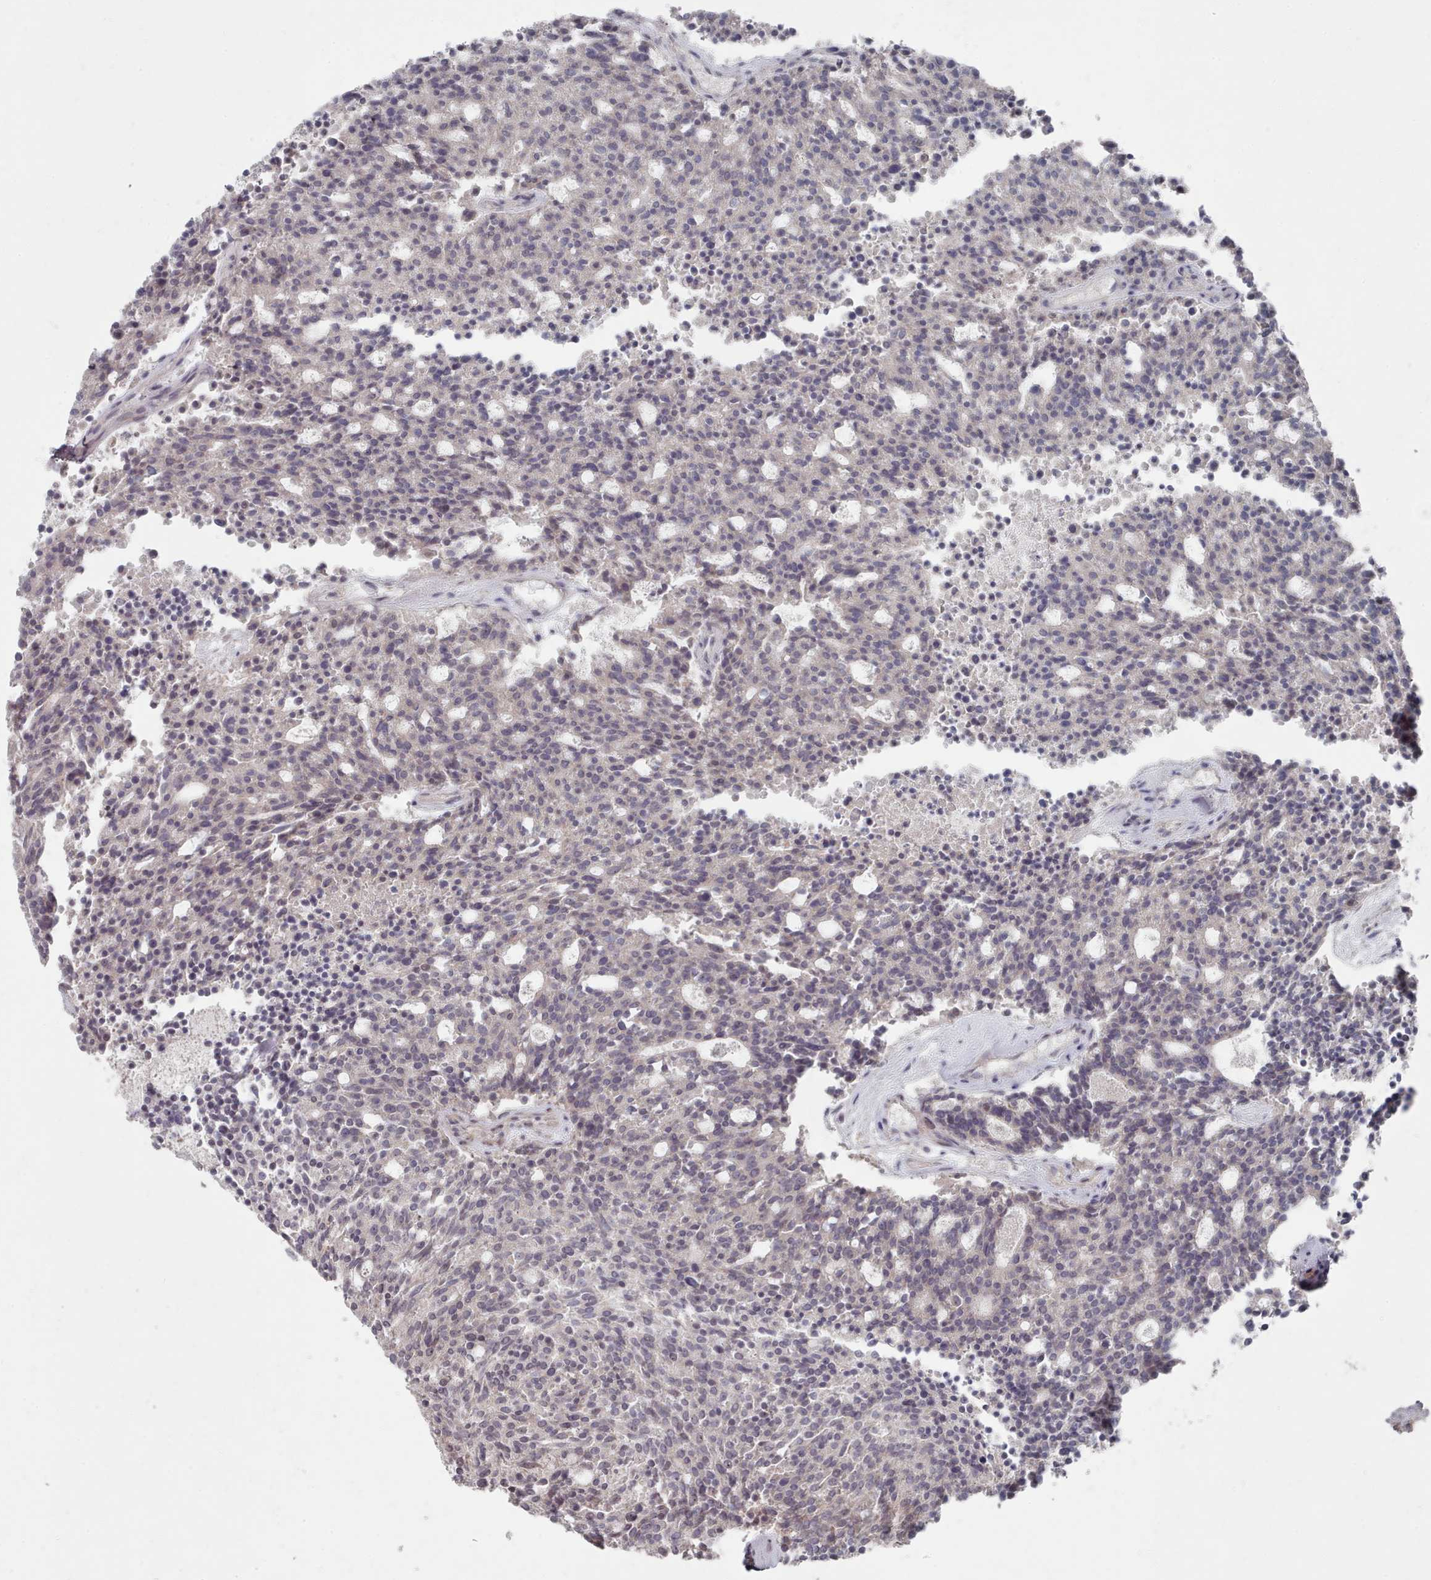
{"staining": {"intensity": "negative", "quantity": "none", "location": "none"}, "tissue": "carcinoid", "cell_type": "Tumor cells", "image_type": "cancer", "snomed": [{"axis": "morphology", "description": "Carcinoid, malignant, NOS"}, {"axis": "topography", "description": "Pancreas"}], "caption": "High power microscopy image of an IHC image of carcinoid, revealing no significant expression in tumor cells.", "gene": "COL8A2", "patient": {"sex": "female", "age": 54}}